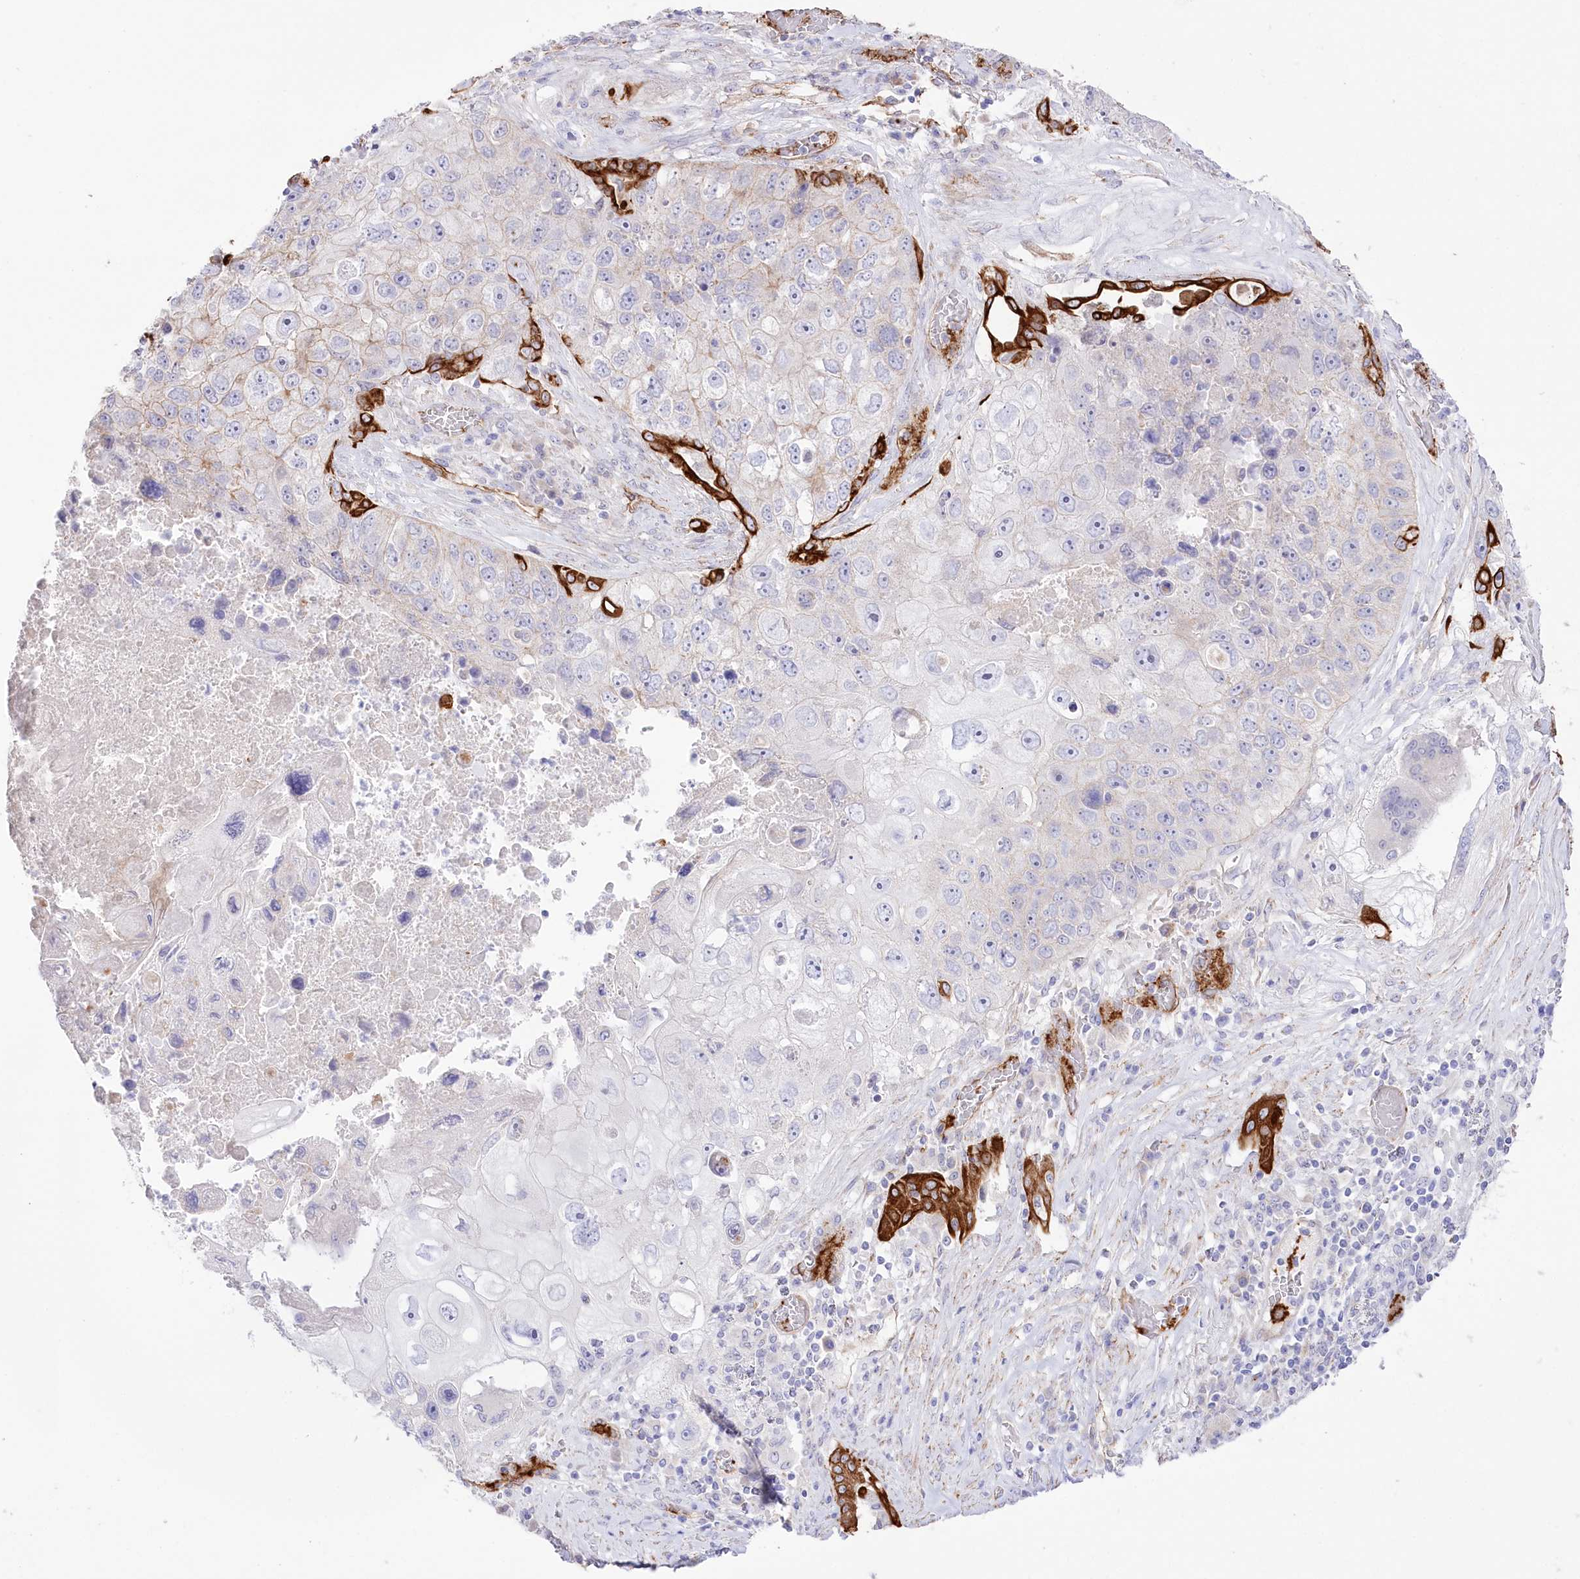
{"staining": {"intensity": "strong", "quantity": "<25%", "location": "cytoplasmic/membranous"}, "tissue": "lung cancer", "cell_type": "Tumor cells", "image_type": "cancer", "snomed": [{"axis": "morphology", "description": "Squamous cell carcinoma, NOS"}, {"axis": "topography", "description": "Lung"}], "caption": "Immunohistochemical staining of squamous cell carcinoma (lung) exhibits medium levels of strong cytoplasmic/membranous staining in approximately <25% of tumor cells.", "gene": "SLC39A10", "patient": {"sex": "male", "age": 61}}